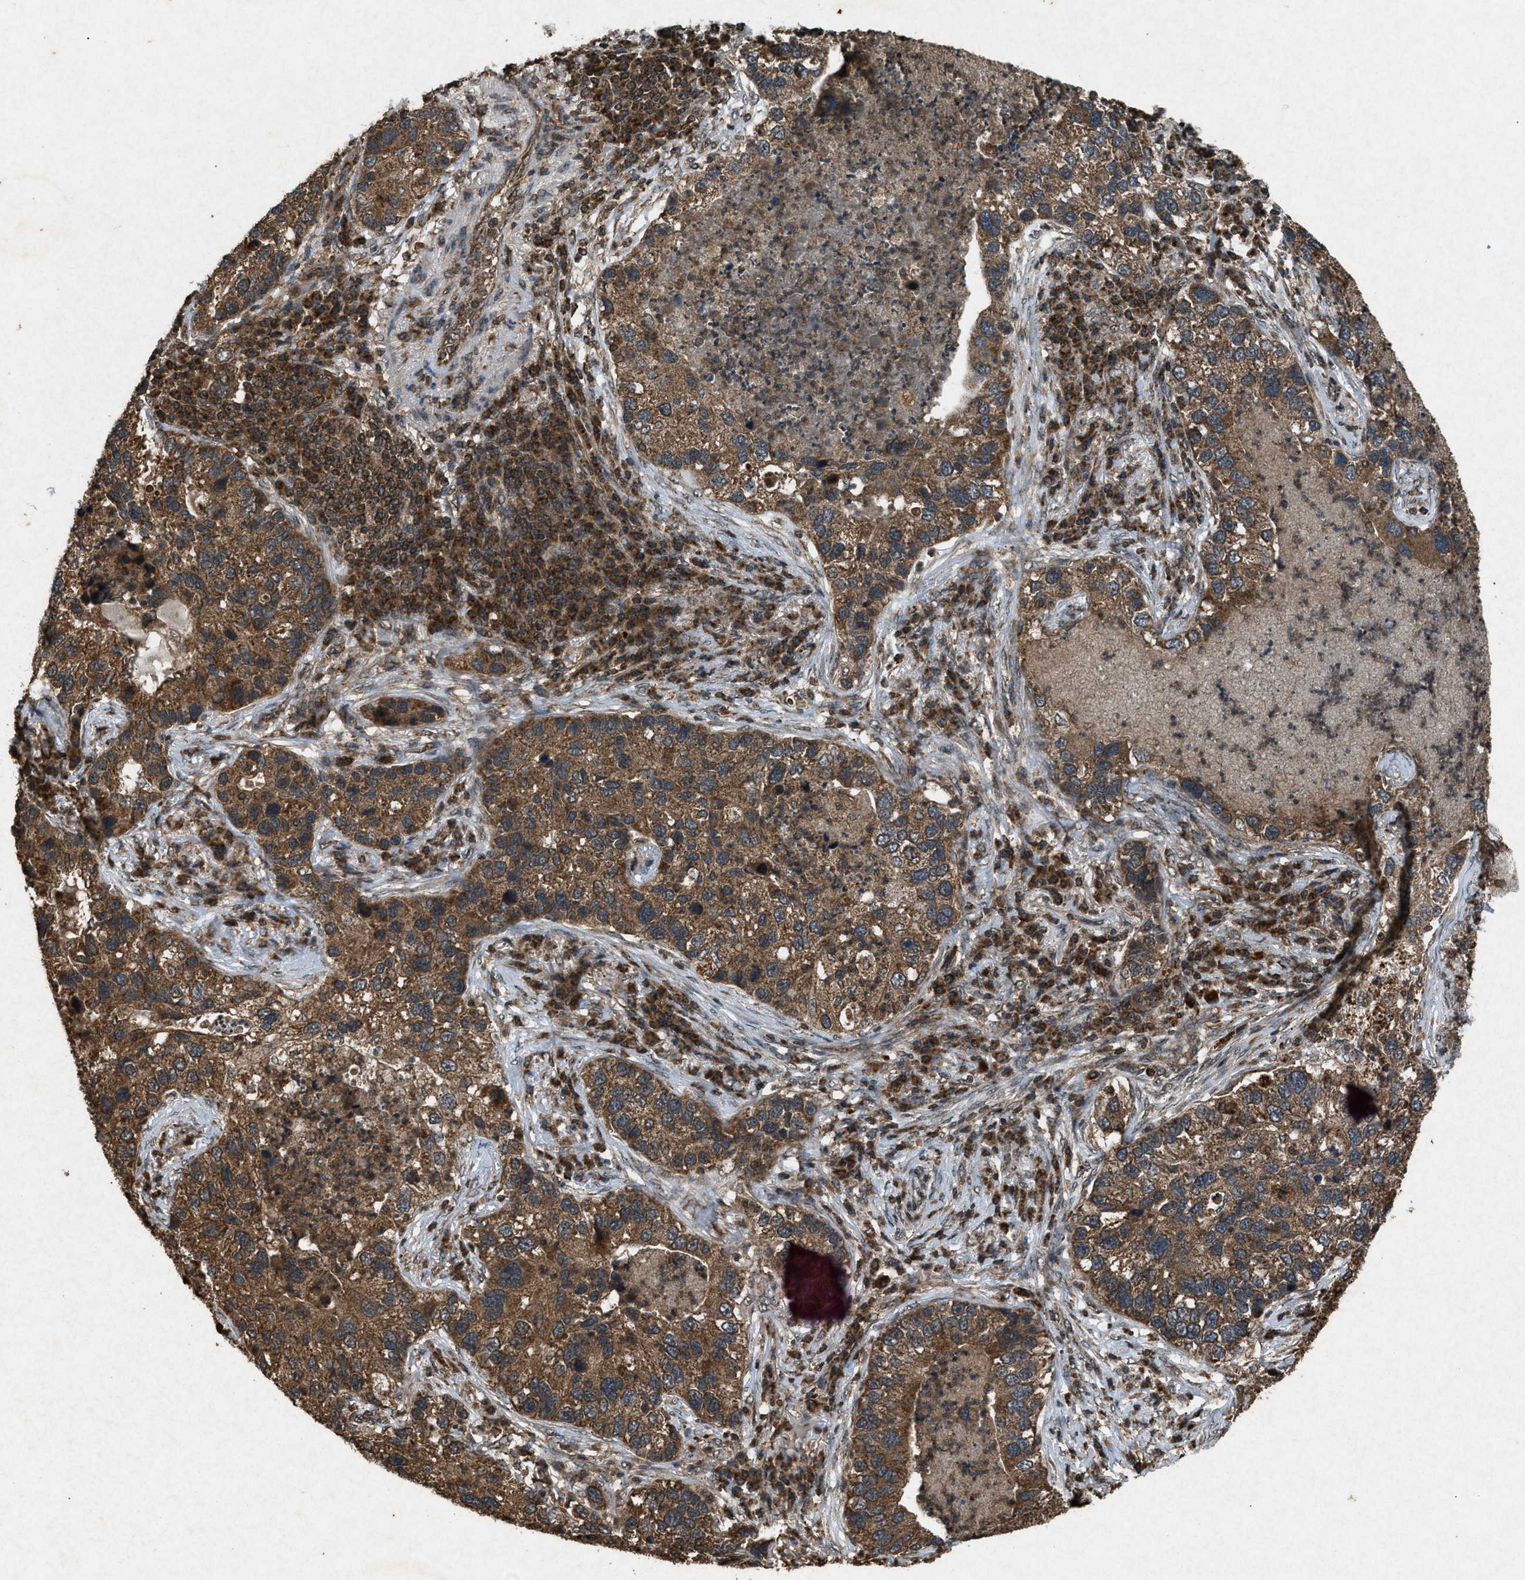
{"staining": {"intensity": "moderate", "quantity": ">75%", "location": "cytoplasmic/membranous"}, "tissue": "lung cancer", "cell_type": "Tumor cells", "image_type": "cancer", "snomed": [{"axis": "morphology", "description": "Normal tissue, NOS"}, {"axis": "morphology", "description": "Adenocarcinoma, NOS"}, {"axis": "topography", "description": "Bronchus"}, {"axis": "topography", "description": "Lung"}], "caption": "Immunohistochemistry staining of adenocarcinoma (lung), which exhibits medium levels of moderate cytoplasmic/membranous staining in approximately >75% of tumor cells indicating moderate cytoplasmic/membranous protein expression. The staining was performed using DAB (brown) for protein detection and nuclei were counterstained in hematoxylin (blue).", "gene": "OAS1", "patient": {"sex": "male", "age": 54}}